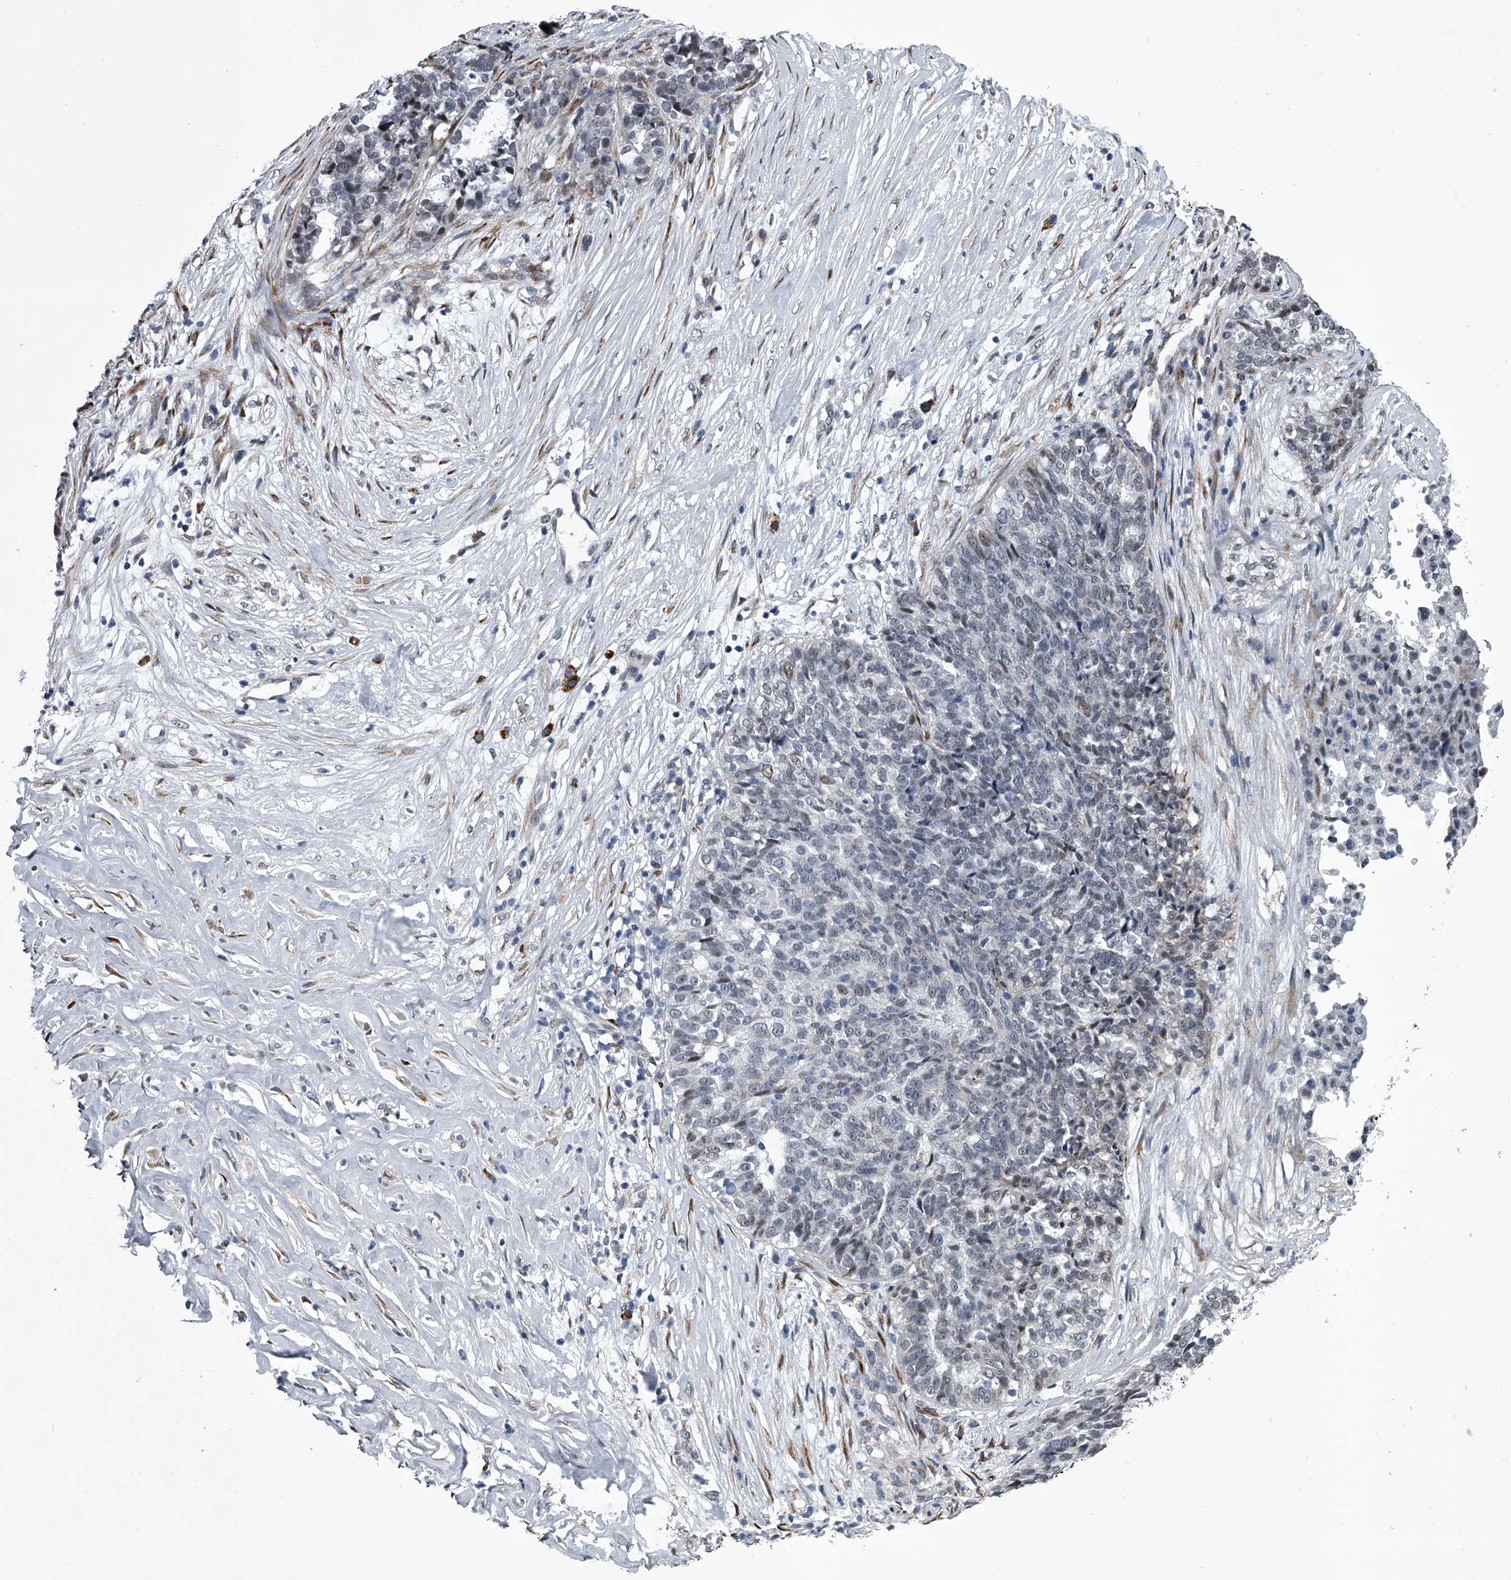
{"staining": {"intensity": "negative", "quantity": "none", "location": "none"}, "tissue": "ovarian cancer", "cell_type": "Tumor cells", "image_type": "cancer", "snomed": [{"axis": "morphology", "description": "Cystadenocarcinoma, serous, NOS"}, {"axis": "topography", "description": "Ovary"}], "caption": "An immunohistochemistry (IHC) histopathology image of ovarian serous cystadenocarcinoma is shown. There is no staining in tumor cells of ovarian serous cystadenocarcinoma. The staining was performed using DAB (3,3'-diaminobenzidine) to visualize the protein expression in brown, while the nuclei were stained in blue with hematoxylin (Magnification: 20x).", "gene": "PPP2R5D", "patient": {"sex": "female", "age": 59}}